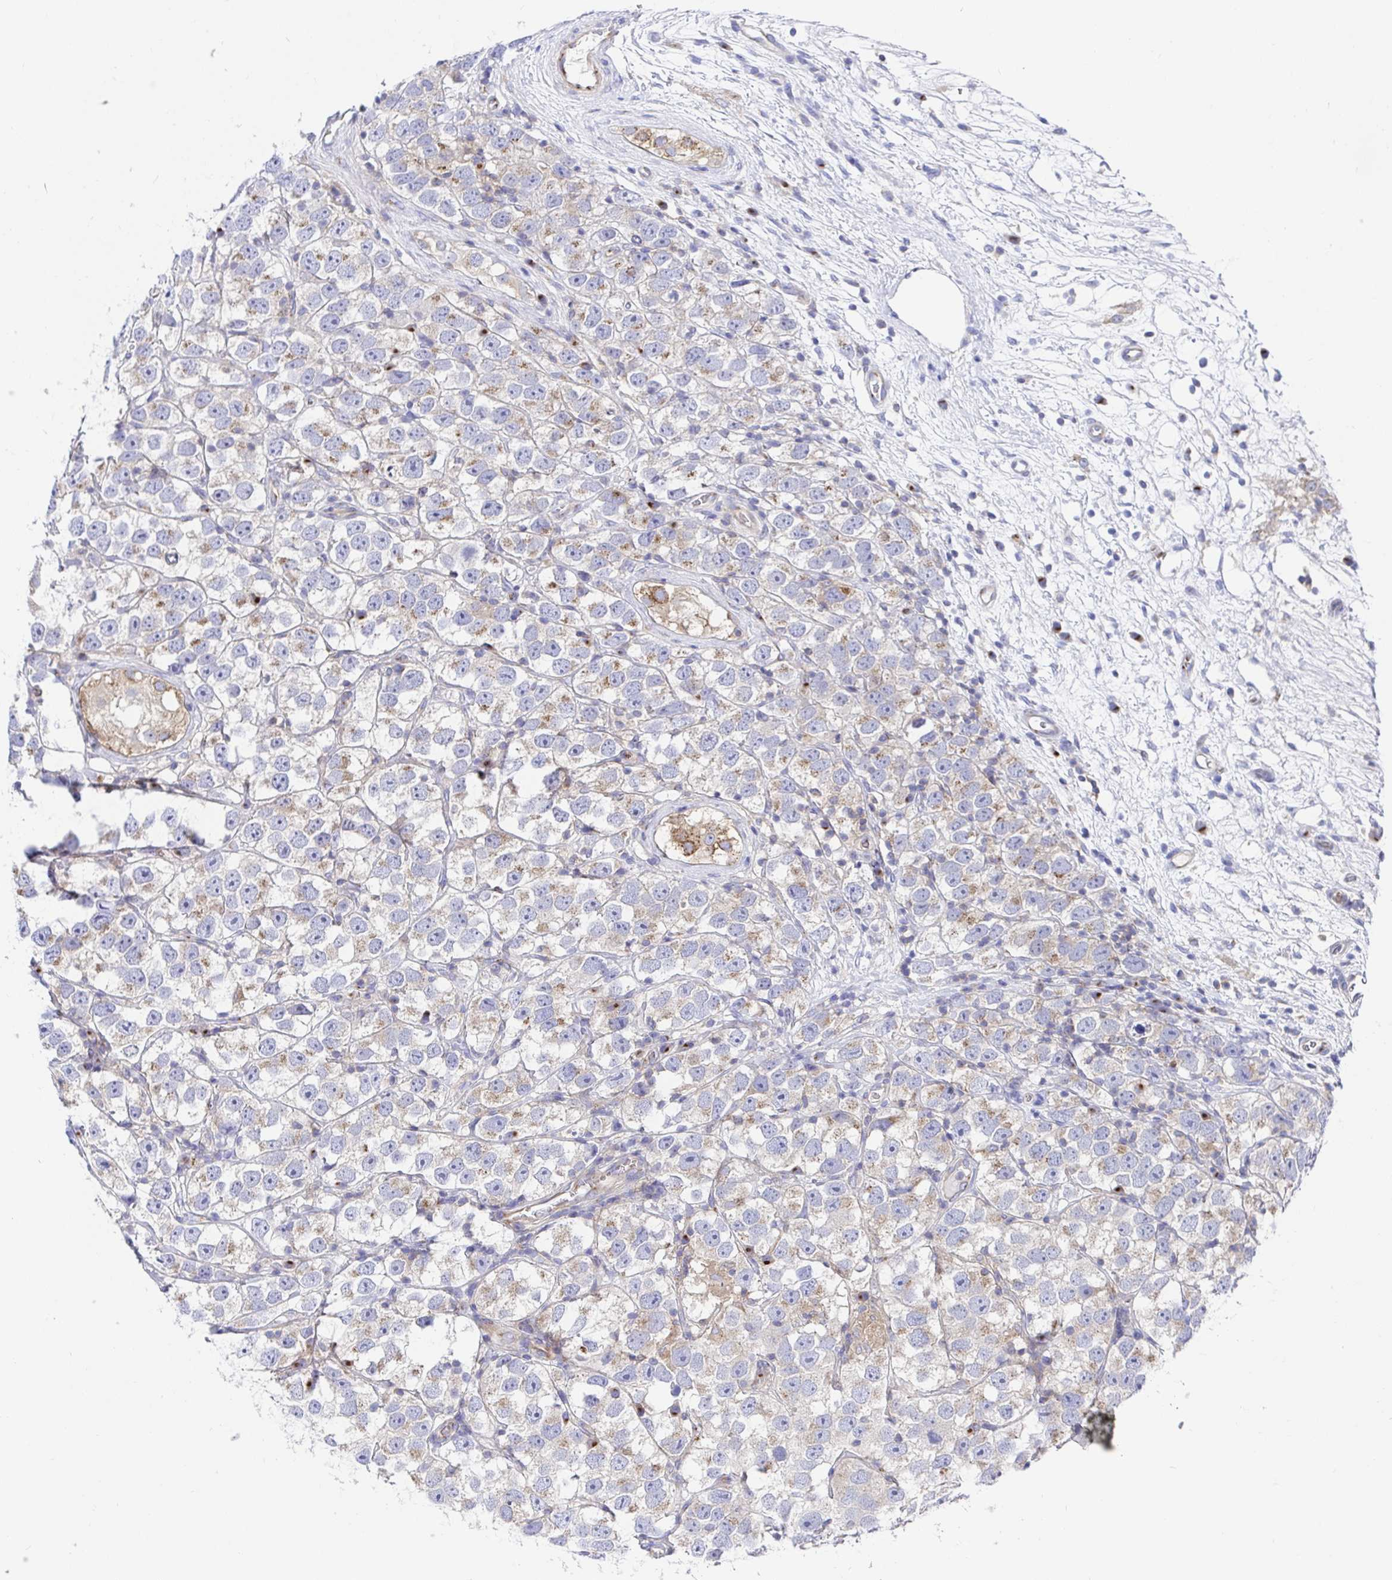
{"staining": {"intensity": "weak", "quantity": "25%-75%", "location": "cytoplasmic/membranous"}, "tissue": "testis cancer", "cell_type": "Tumor cells", "image_type": "cancer", "snomed": [{"axis": "morphology", "description": "Seminoma, NOS"}, {"axis": "topography", "description": "Testis"}], "caption": "A micrograph of human testis seminoma stained for a protein displays weak cytoplasmic/membranous brown staining in tumor cells.", "gene": "GOLGA1", "patient": {"sex": "male", "age": 26}}